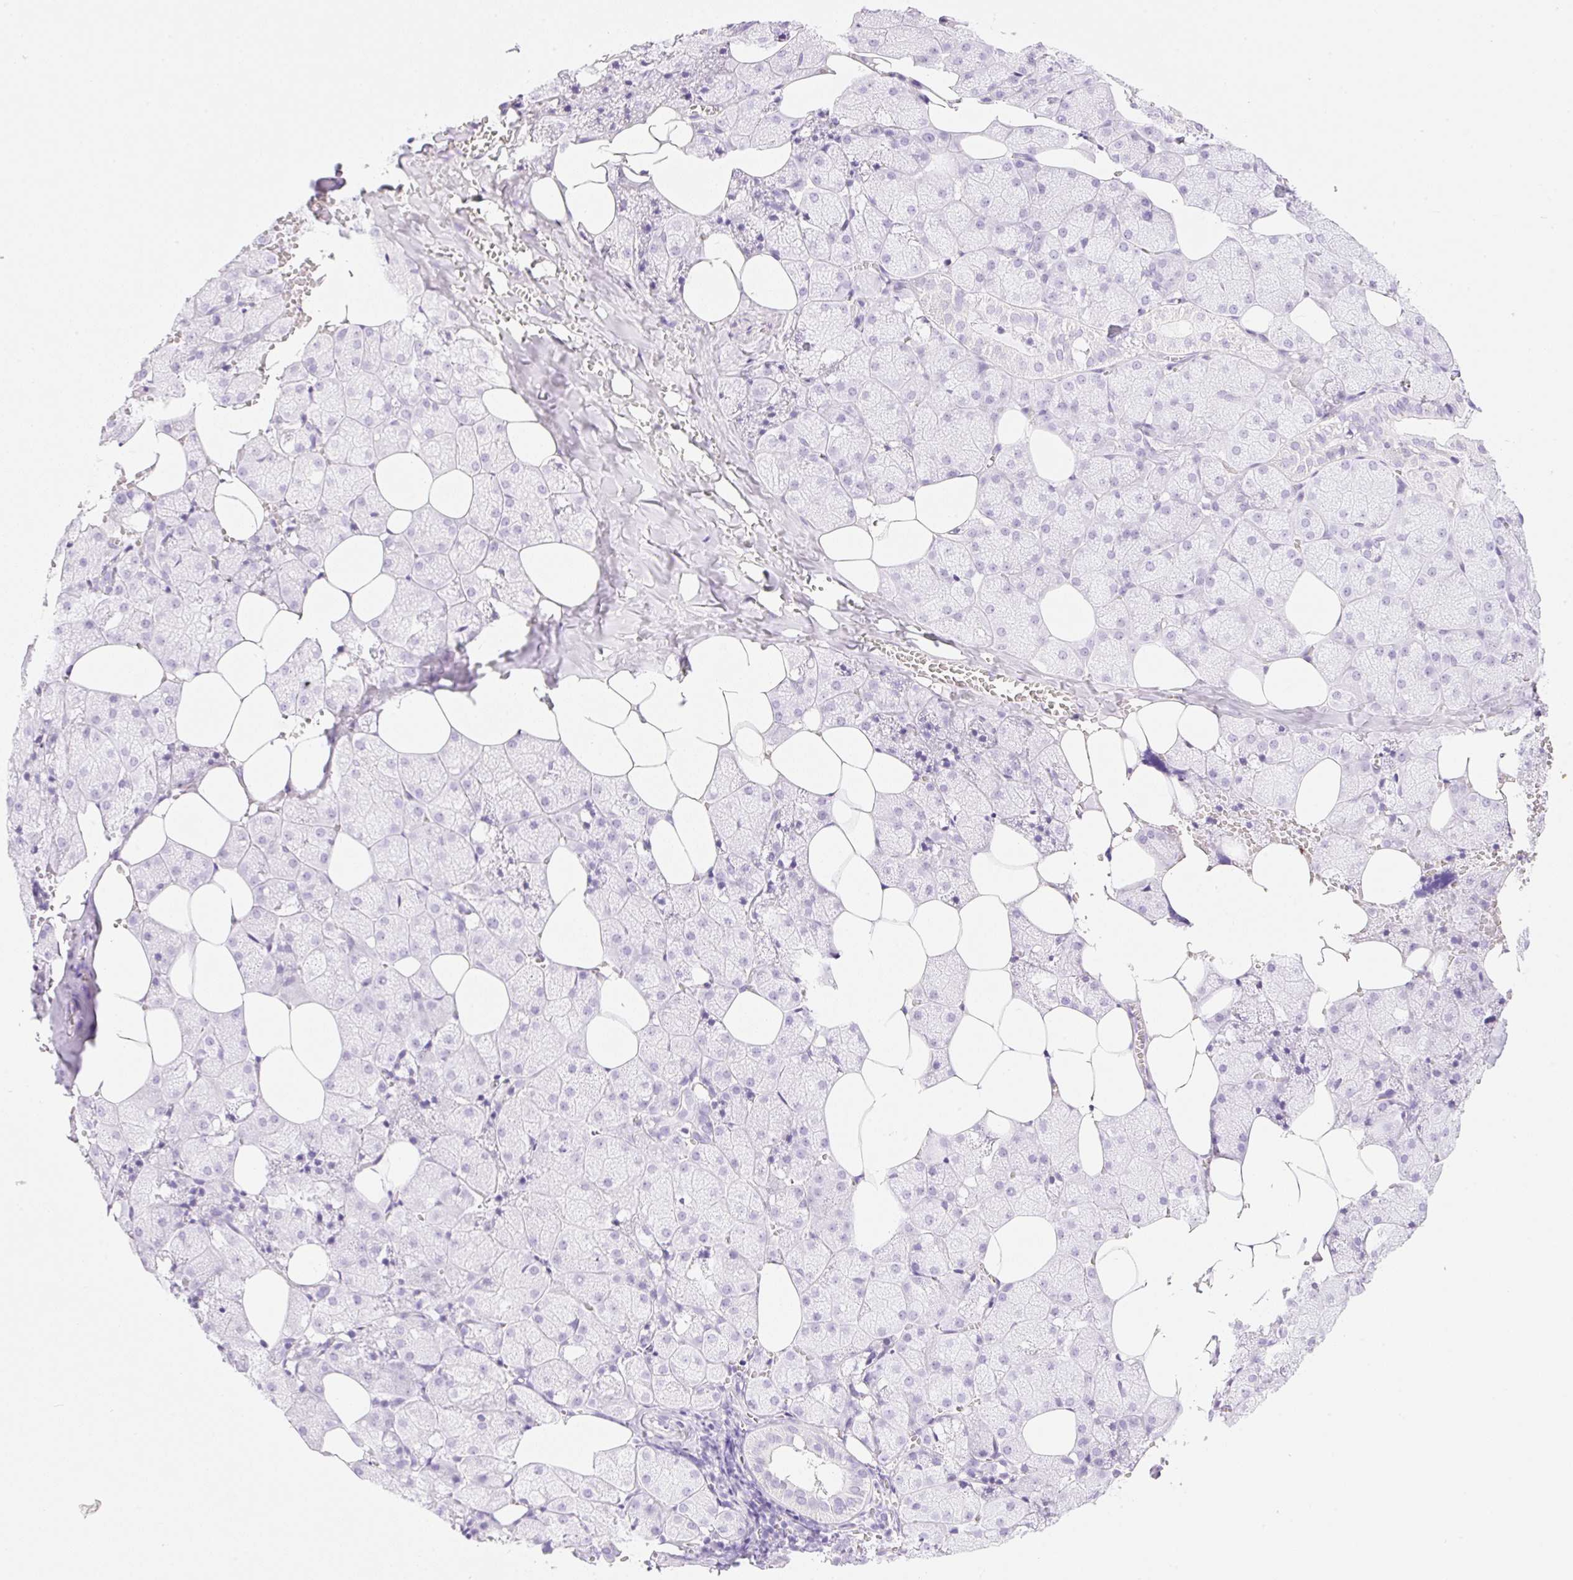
{"staining": {"intensity": "negative", "quantity": "none", "location": "none"}, "tissue": "salivary gland", "cell_type": "Glandular cells", "image_type": "normal", "snomed": [{"axis": "morphology", "description": "Normal tissue, NOS"}, {"axis": "topography", "description": "Salivary gland"}, {"axis": "topography", "description": "Peripheral nerve tissue"}], "caption": "The image reveals no staining of glandular cells in normal salivary gland. (DAB immunohistochemistry with hematoxylin counter stain).", "gene": "SPRR4", "patient": {"sex": "male", "age": 38}}